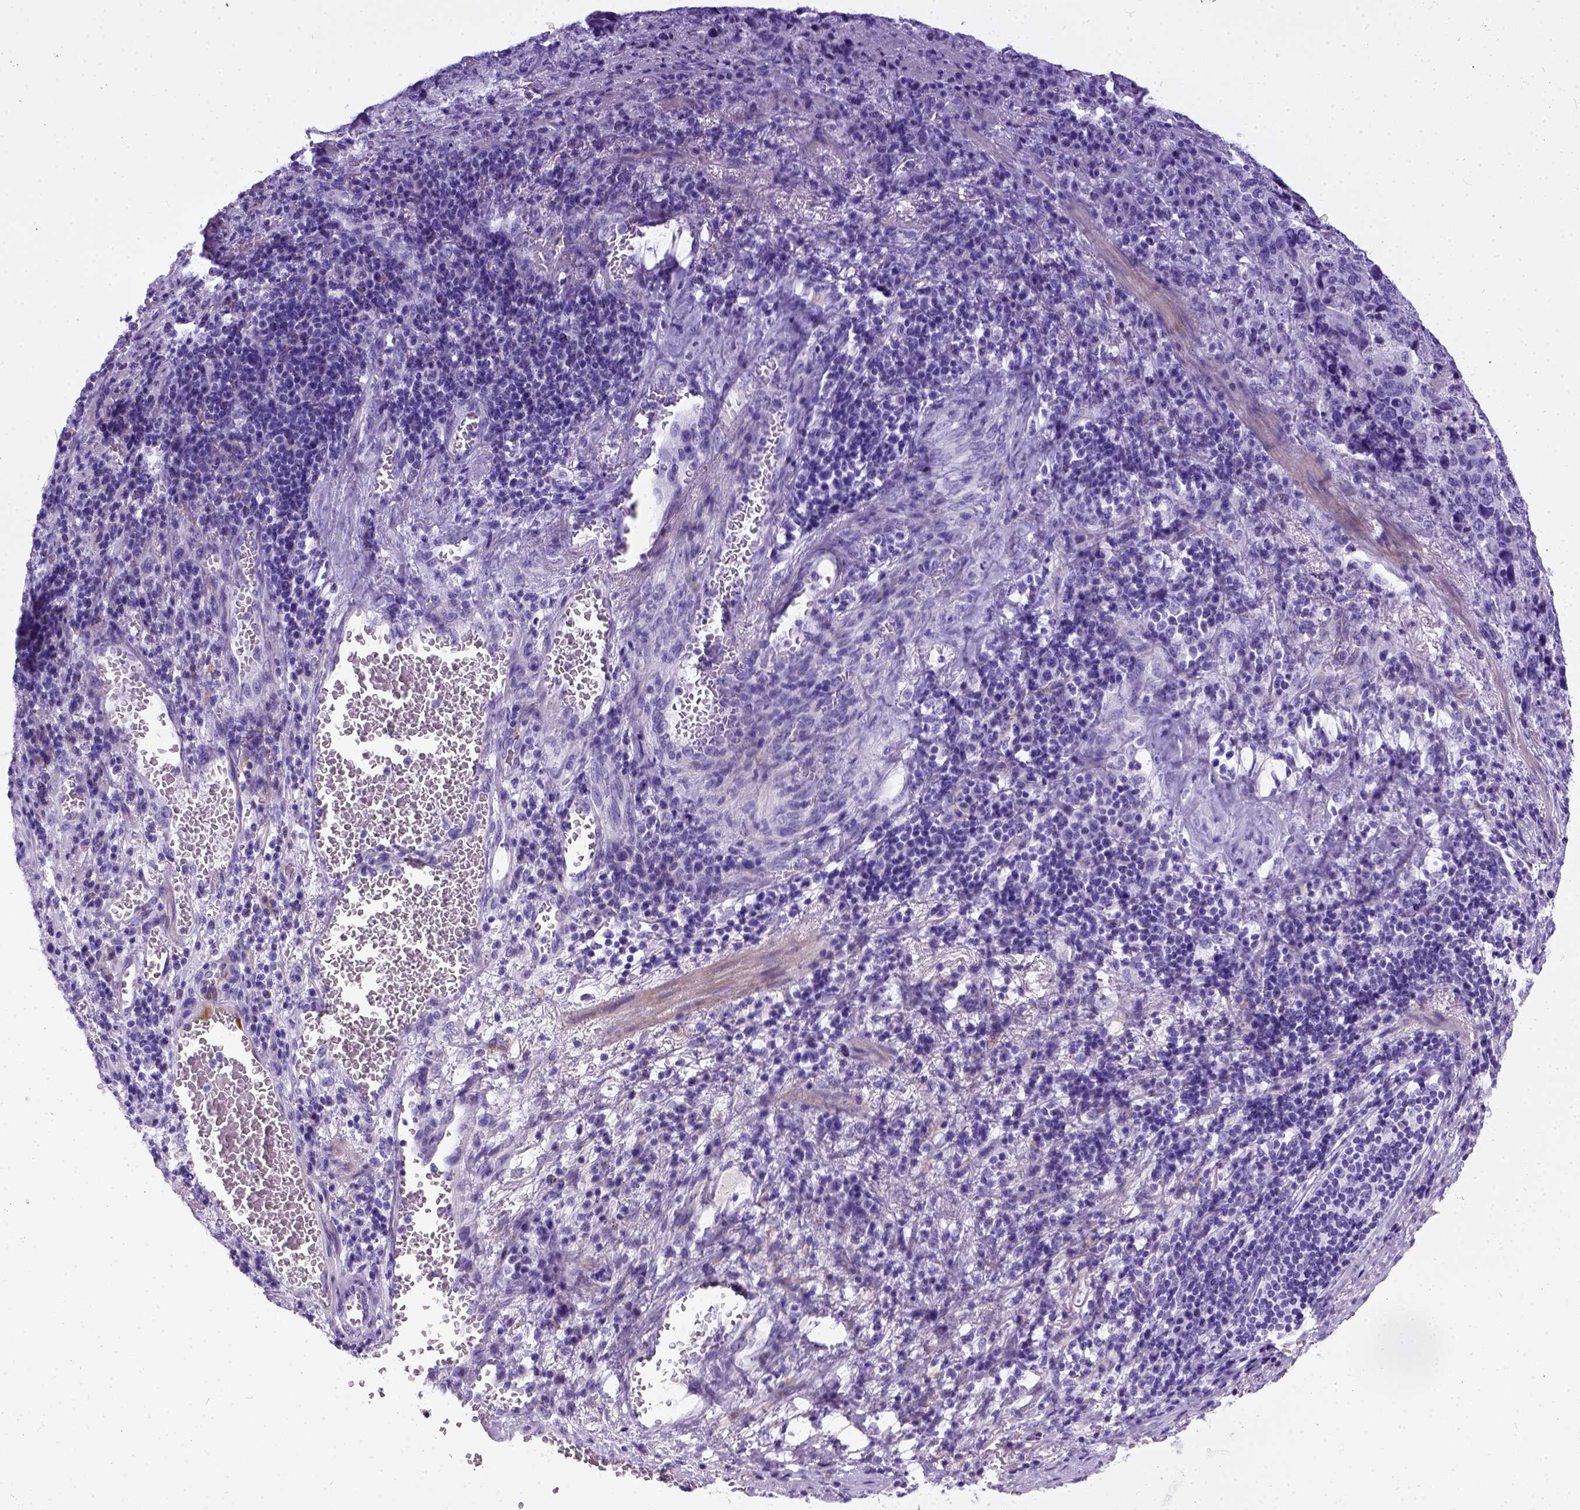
{"staining": {"intensity": "negative", "quantity": "none", "location": "none"}, "tissue": "stomach cancer", "cell_type": "Tumor cells", "image_type": "cancer", "snomed": [{"axis": "morphology", "description": "Adenocarcinoma, NOS"}, {"axis": "topography", "description": "Stomach, upper"}], "caption": "Adenocarcinoma (stomach) was stained to show a protein in brown. There is no significant staining in tumor cells. The staining was performed using DAB to visualize the protein expression in brown, while the nuclei were stained in blue with hematoxylin (Magnification: 20x).", "gene": "IGF2", "patient": {"sex": "female", "age": 67}}